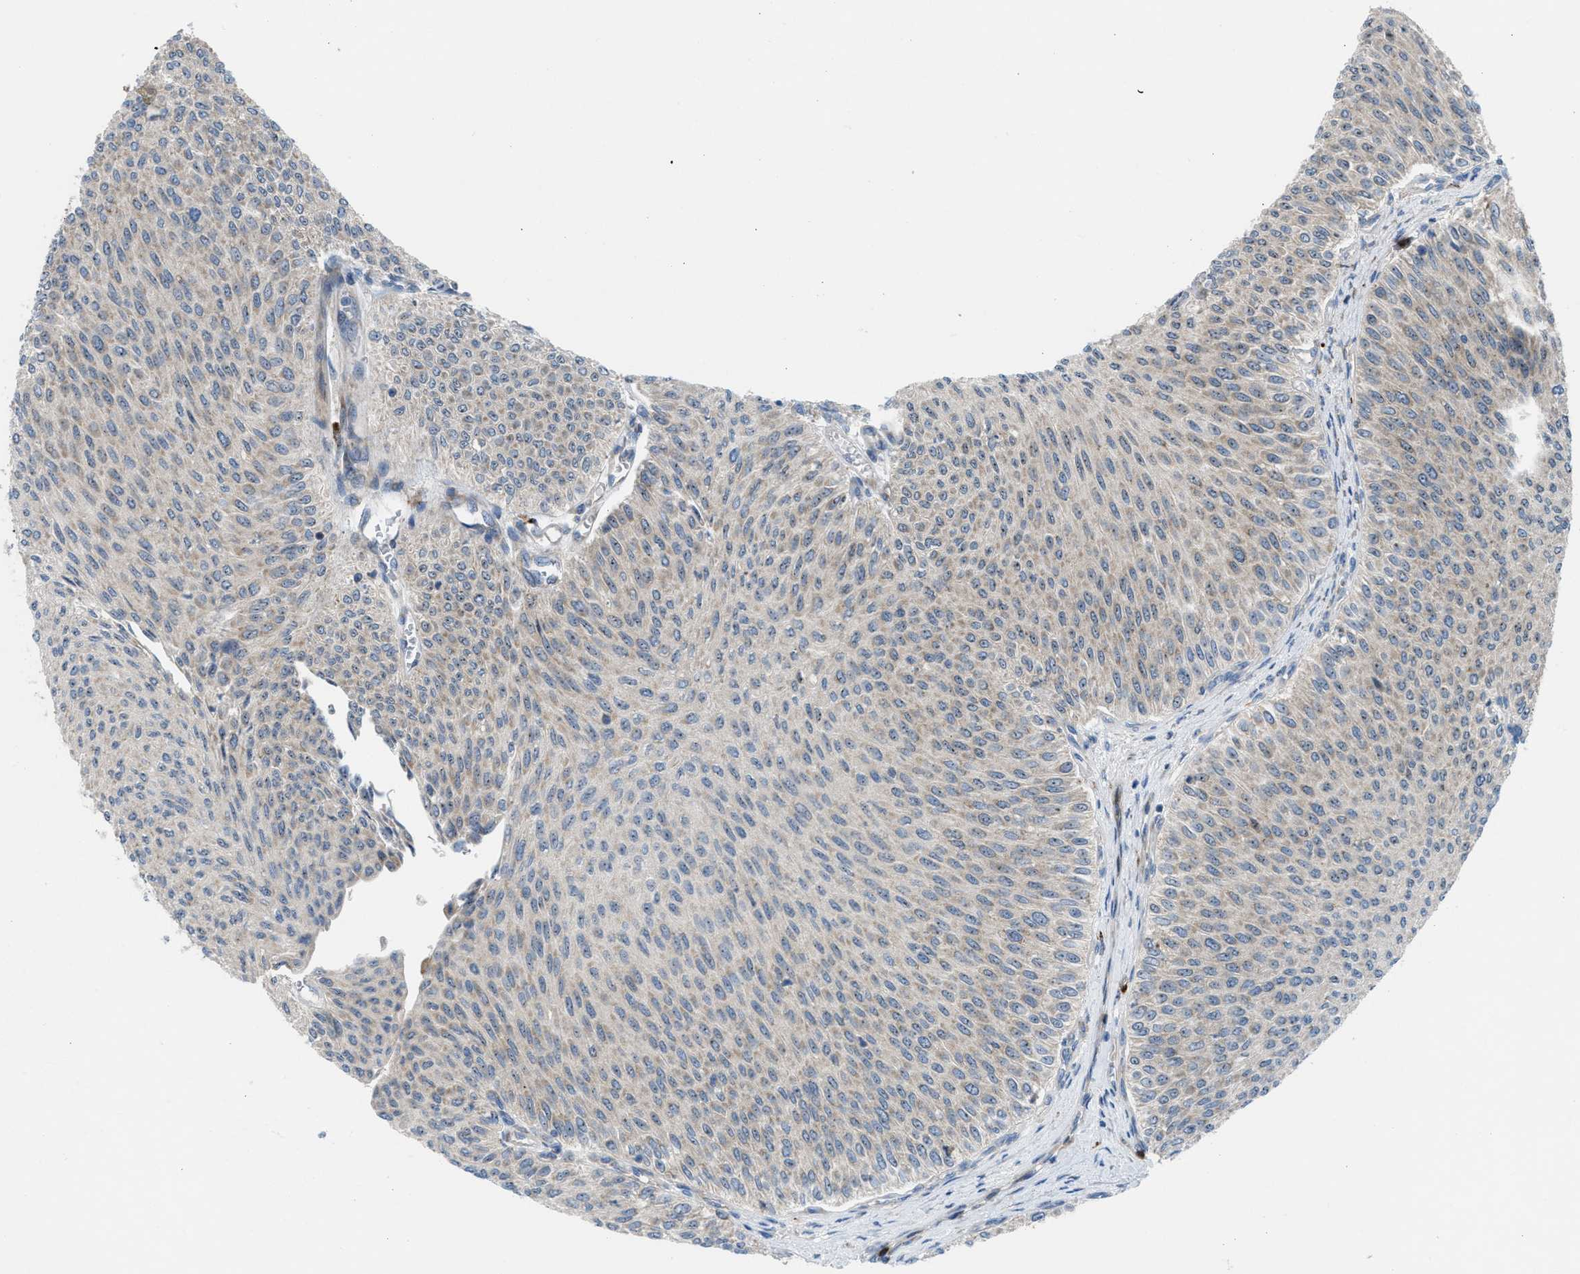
{"staining": {"intensity": "weak", "quantity": "25%-75%", "location": "cytoplasmic/membranous"}, "tissue": "urothelial cancer", "cell_type": "Tumor cells", "image_type": "cancer", "snomed": [{"axis": "morphology", "description": "Urothelial carcinoma, Low grade"}, {"axis": "topography", "description": "Urinary bladder"}], "caption": "A histopathology image showing weak cytoplasmic/membranous expression in approximately 25%-75% of tumor cells in urothelial carcinoma (low-grade), as visualized by brown immunohistochemical staining.", "gene": "TPH1", "patient": {"sex": "male", "age": 78}}